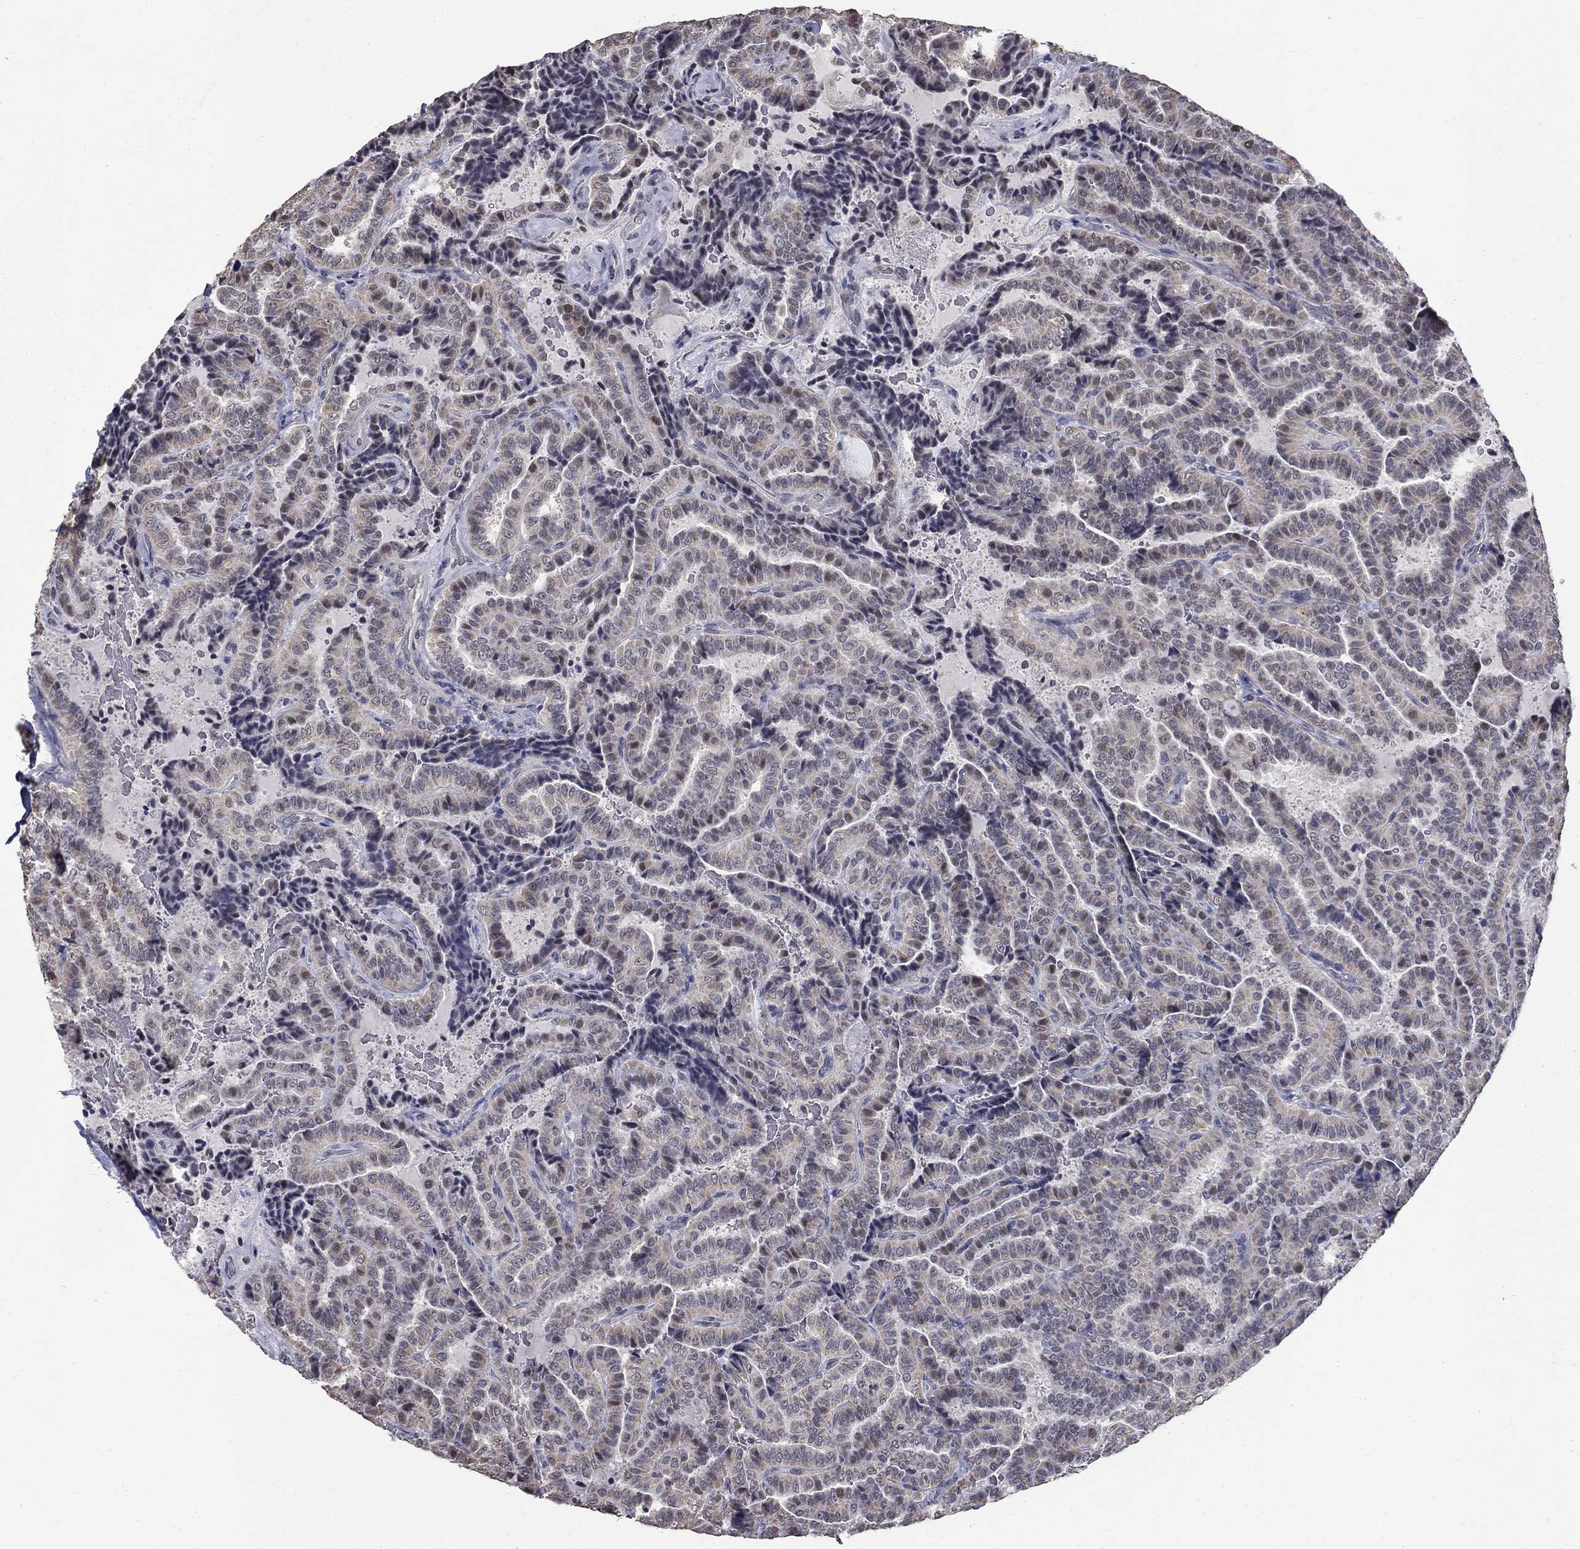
{"staining": {"intensity": "negative", "quantity": "none", "location": "none"}, "tissue": "thyroid cancer", "cell_type": "Tumor cells", "image_type": "cancer", "snomed": [{"axis": "morphology", "description": "Papillary adenocarcinoma, NOS"}, {"axis": "topography", "description": "Thyroid gland"}], "caption": "Papillary adenocarcinoma (thyroid) was stained to show a protein in brown. There is no significant staining in tumor cells.", "gene": "SPATA33", "patient": {"sex": "female", "age": 39}}